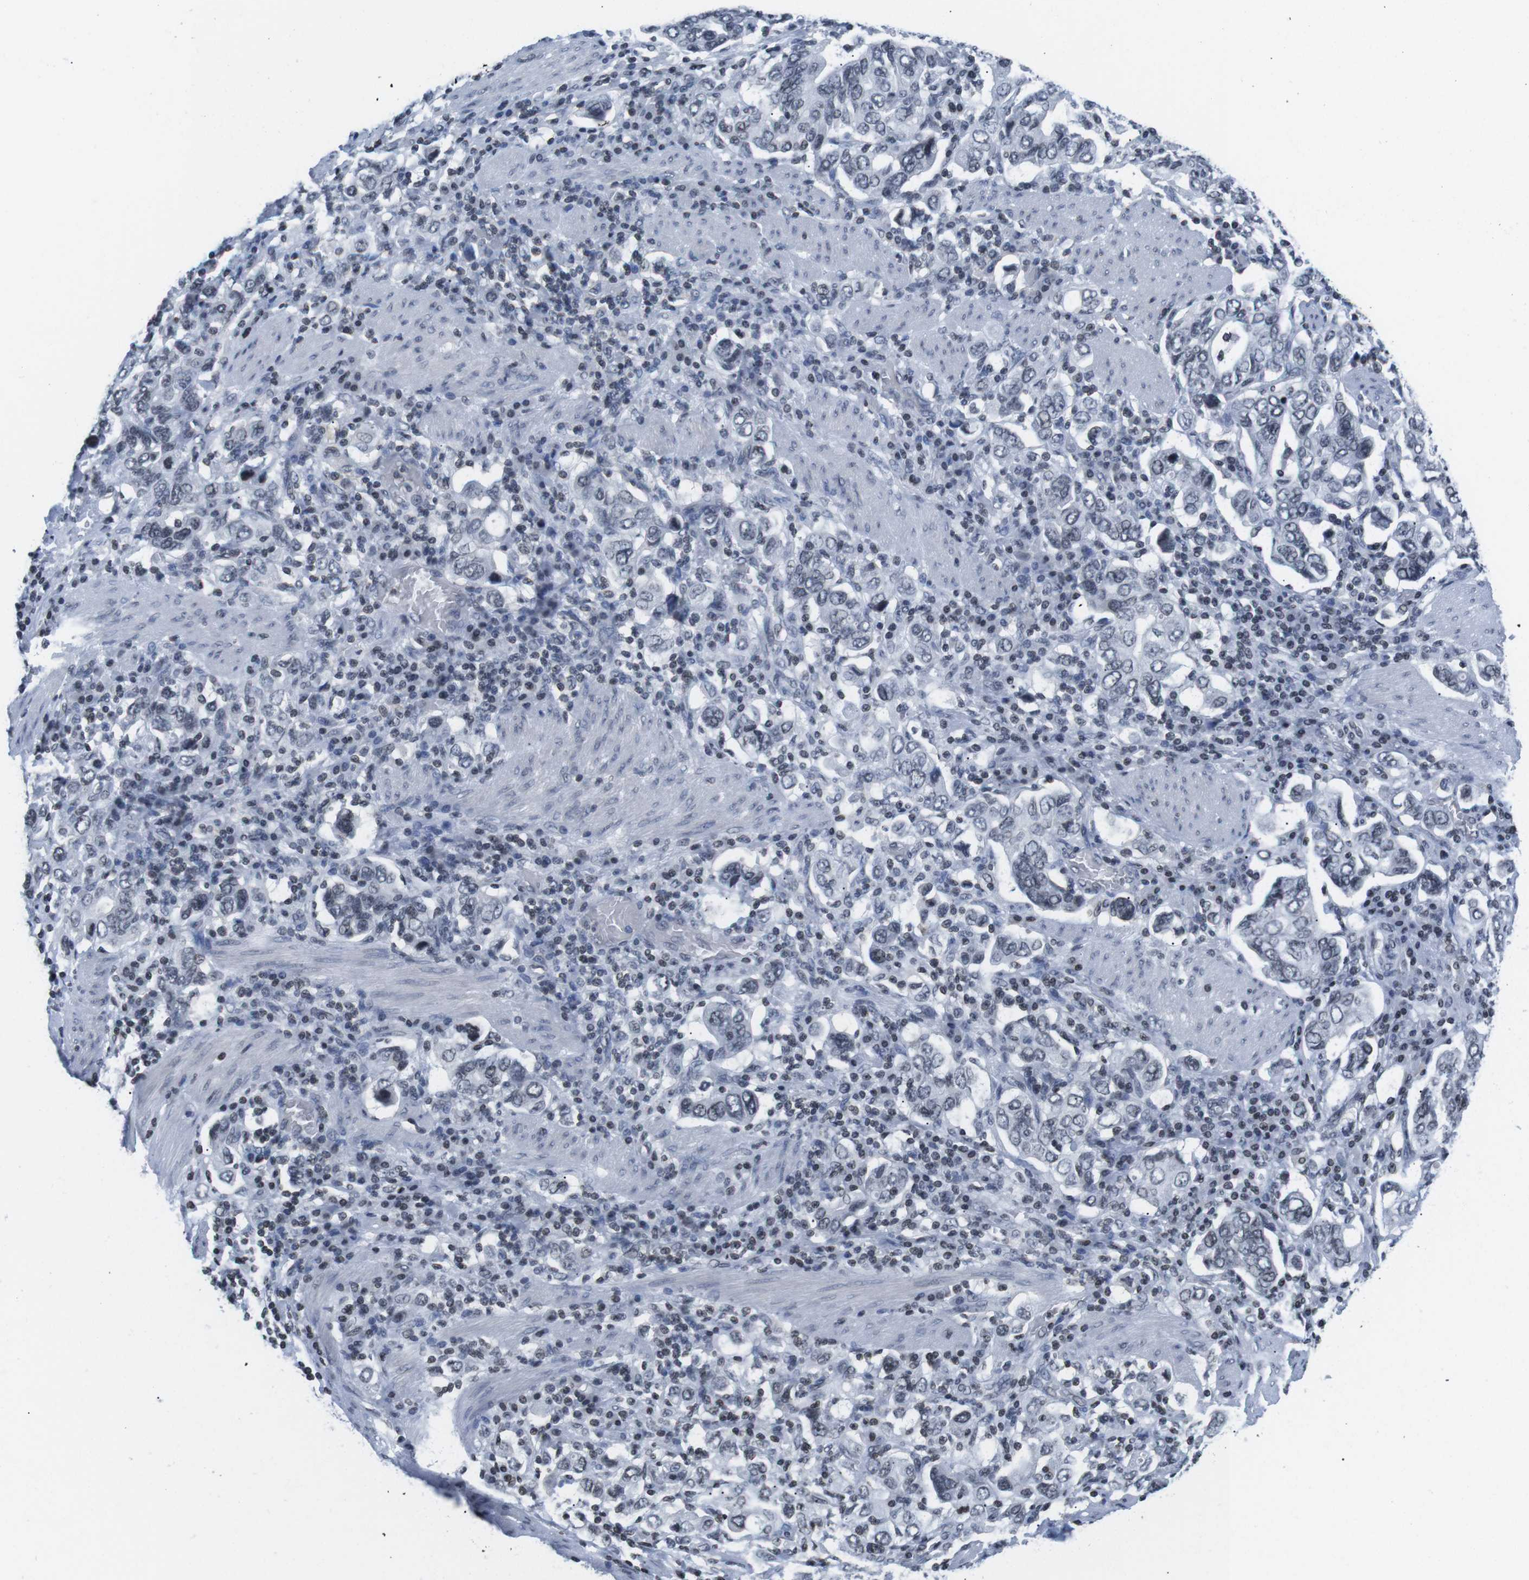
{"staining": {"intensity": "weak", "quantity": "<25%", "location": "nuclear"}, "tissue": "stomach cancer", "cell_type": "Tumor cells", "image_type": "cancer", "snomed": [{"axis": "morphology", "description": "Adenocarcinoma, NOS"}, {"axis": "topography", "description": "Stomach, upper"}], "caption": "The image demonstrates no staining of tumor cells in stomach cancer. Nuclei are stained in blue.", "gene": "E2F2", "patient": {"sex": "male", "age": 62}}